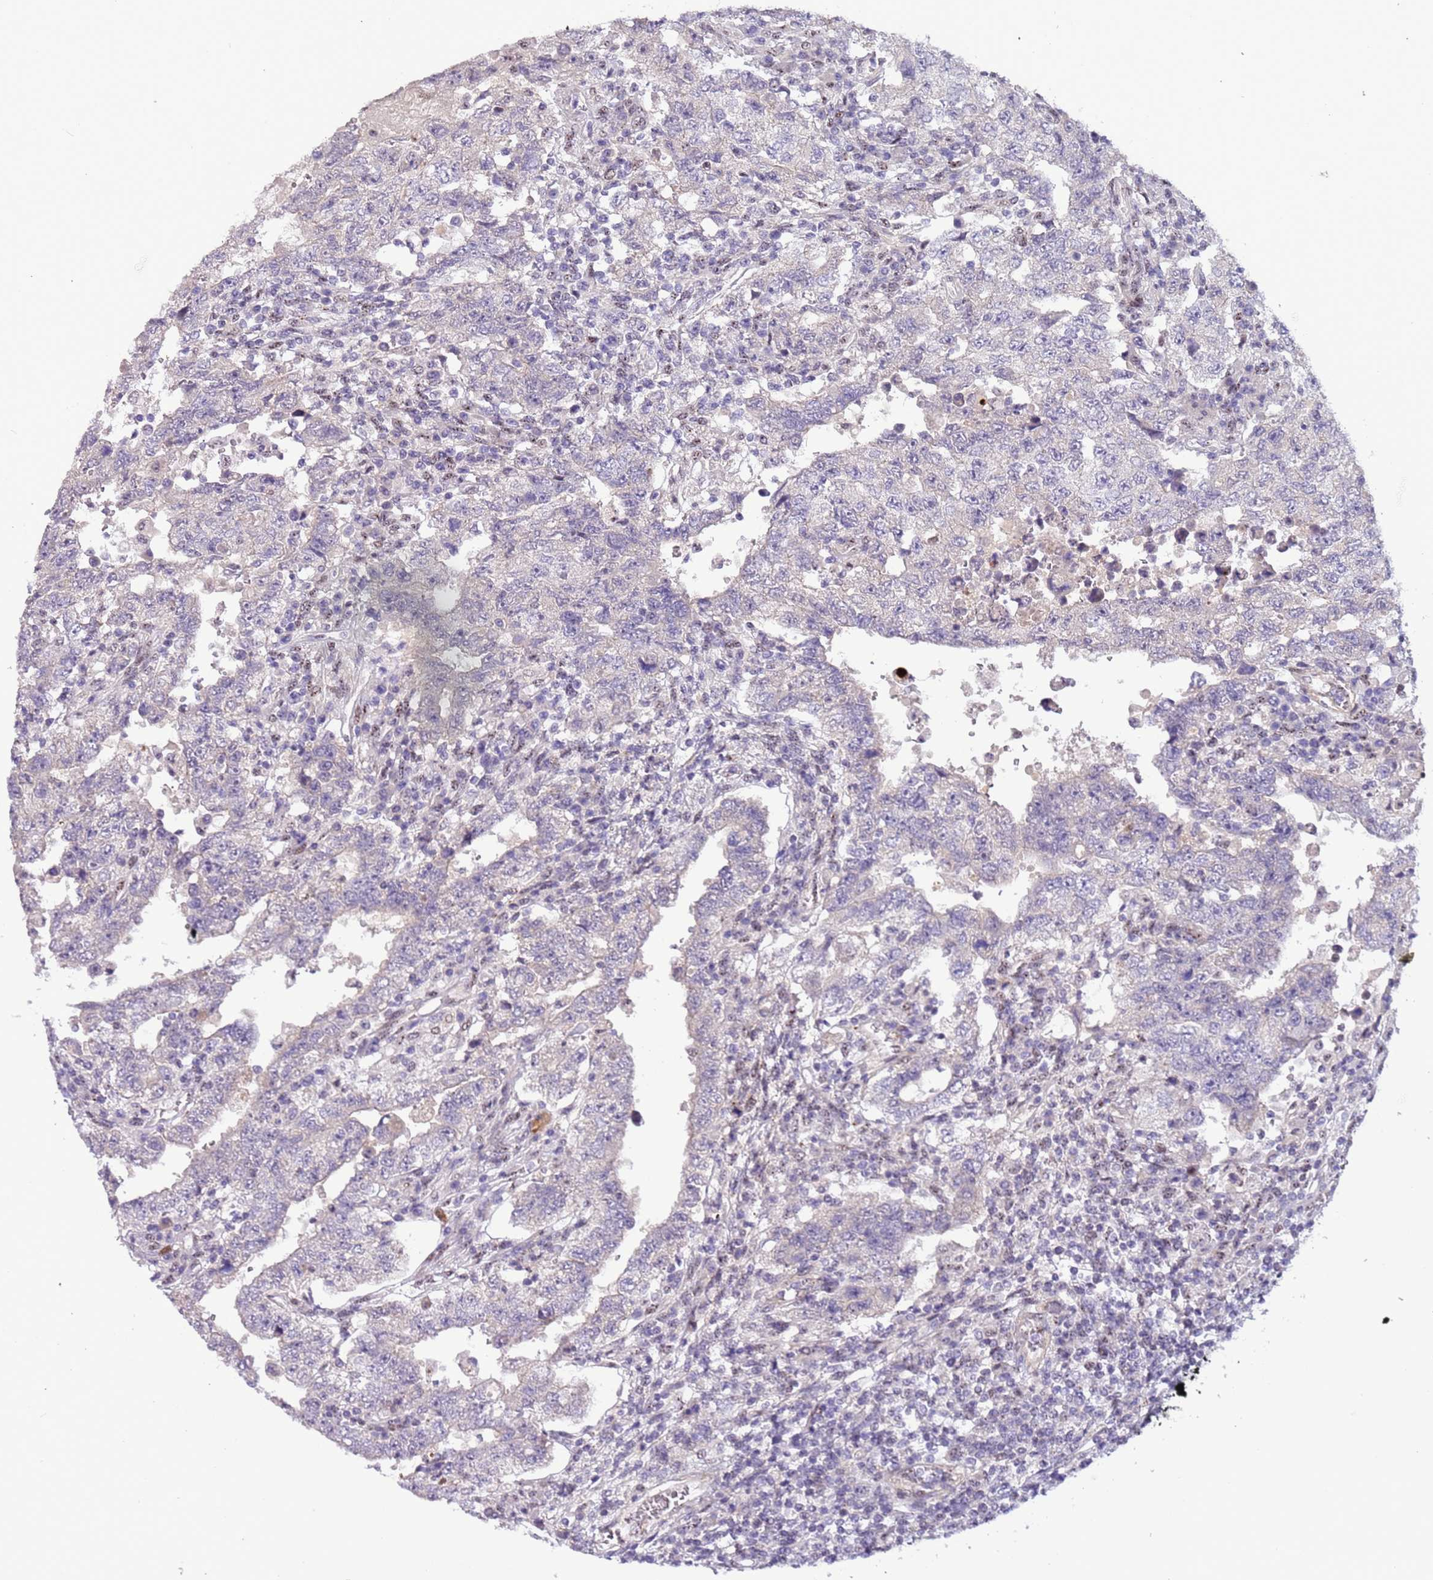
{"staining": {"intensity": "negative", "quantity": "none", "location": "none"}, "tissue": "testis cancer", "cell_type": "Tumor cells", "image_type": "cancer", "snomed": [{"axis": "morphology", "description": "Carcinoma, Embryonal, NOS"}, {"axis": "topography", "description": "Testis"}], "caption": "IHC image of embryonal carcinoma (testis) stained for a protein (brown), which exhibits no positivity in tumor cells.", "gene": "PLEKHH1", "patient": {"sex": "male", "age": 26}}